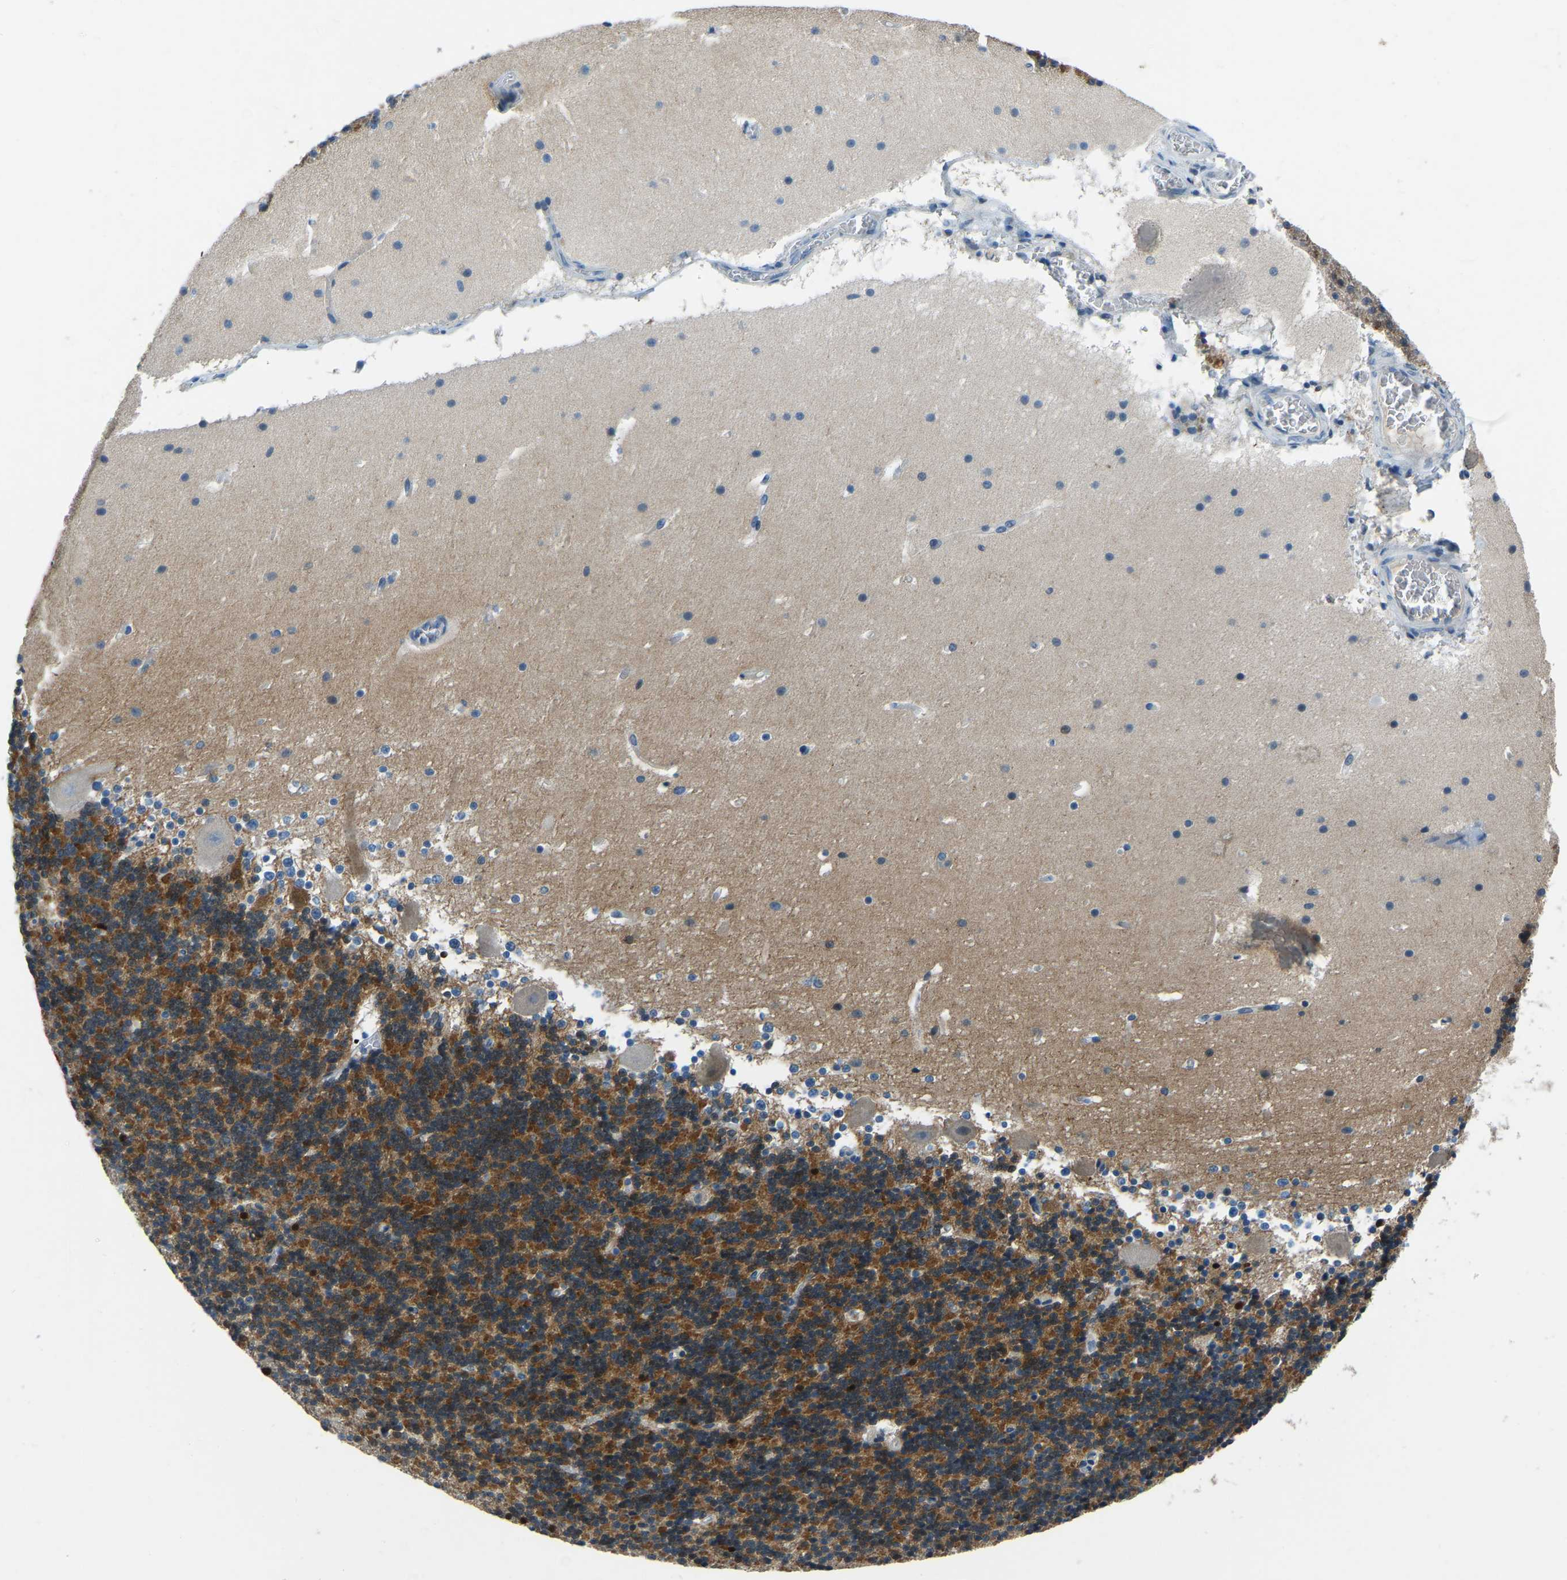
{"staining": {"intensity": "moderate", "quantity": "25%-75%", "location": "cytoplasmic/membranous"}, "tissue": "cerebellum", "cell_type": "Cells in granular layer", "image_type": "normal", "snomed": [{"axis": "morphology", "description": "Normal tissue, NOS"}, {"axis": "topography", "description": "Cerebellum"}], "caption": "Human cerebellum stained with a brown dye exhibits moderate cytoplasmic/membranous positive staining in approximately 25%-75% of cells in granular layer.", "gene": "XIRP1", "patient": {"sex": "male", "age": 45}}